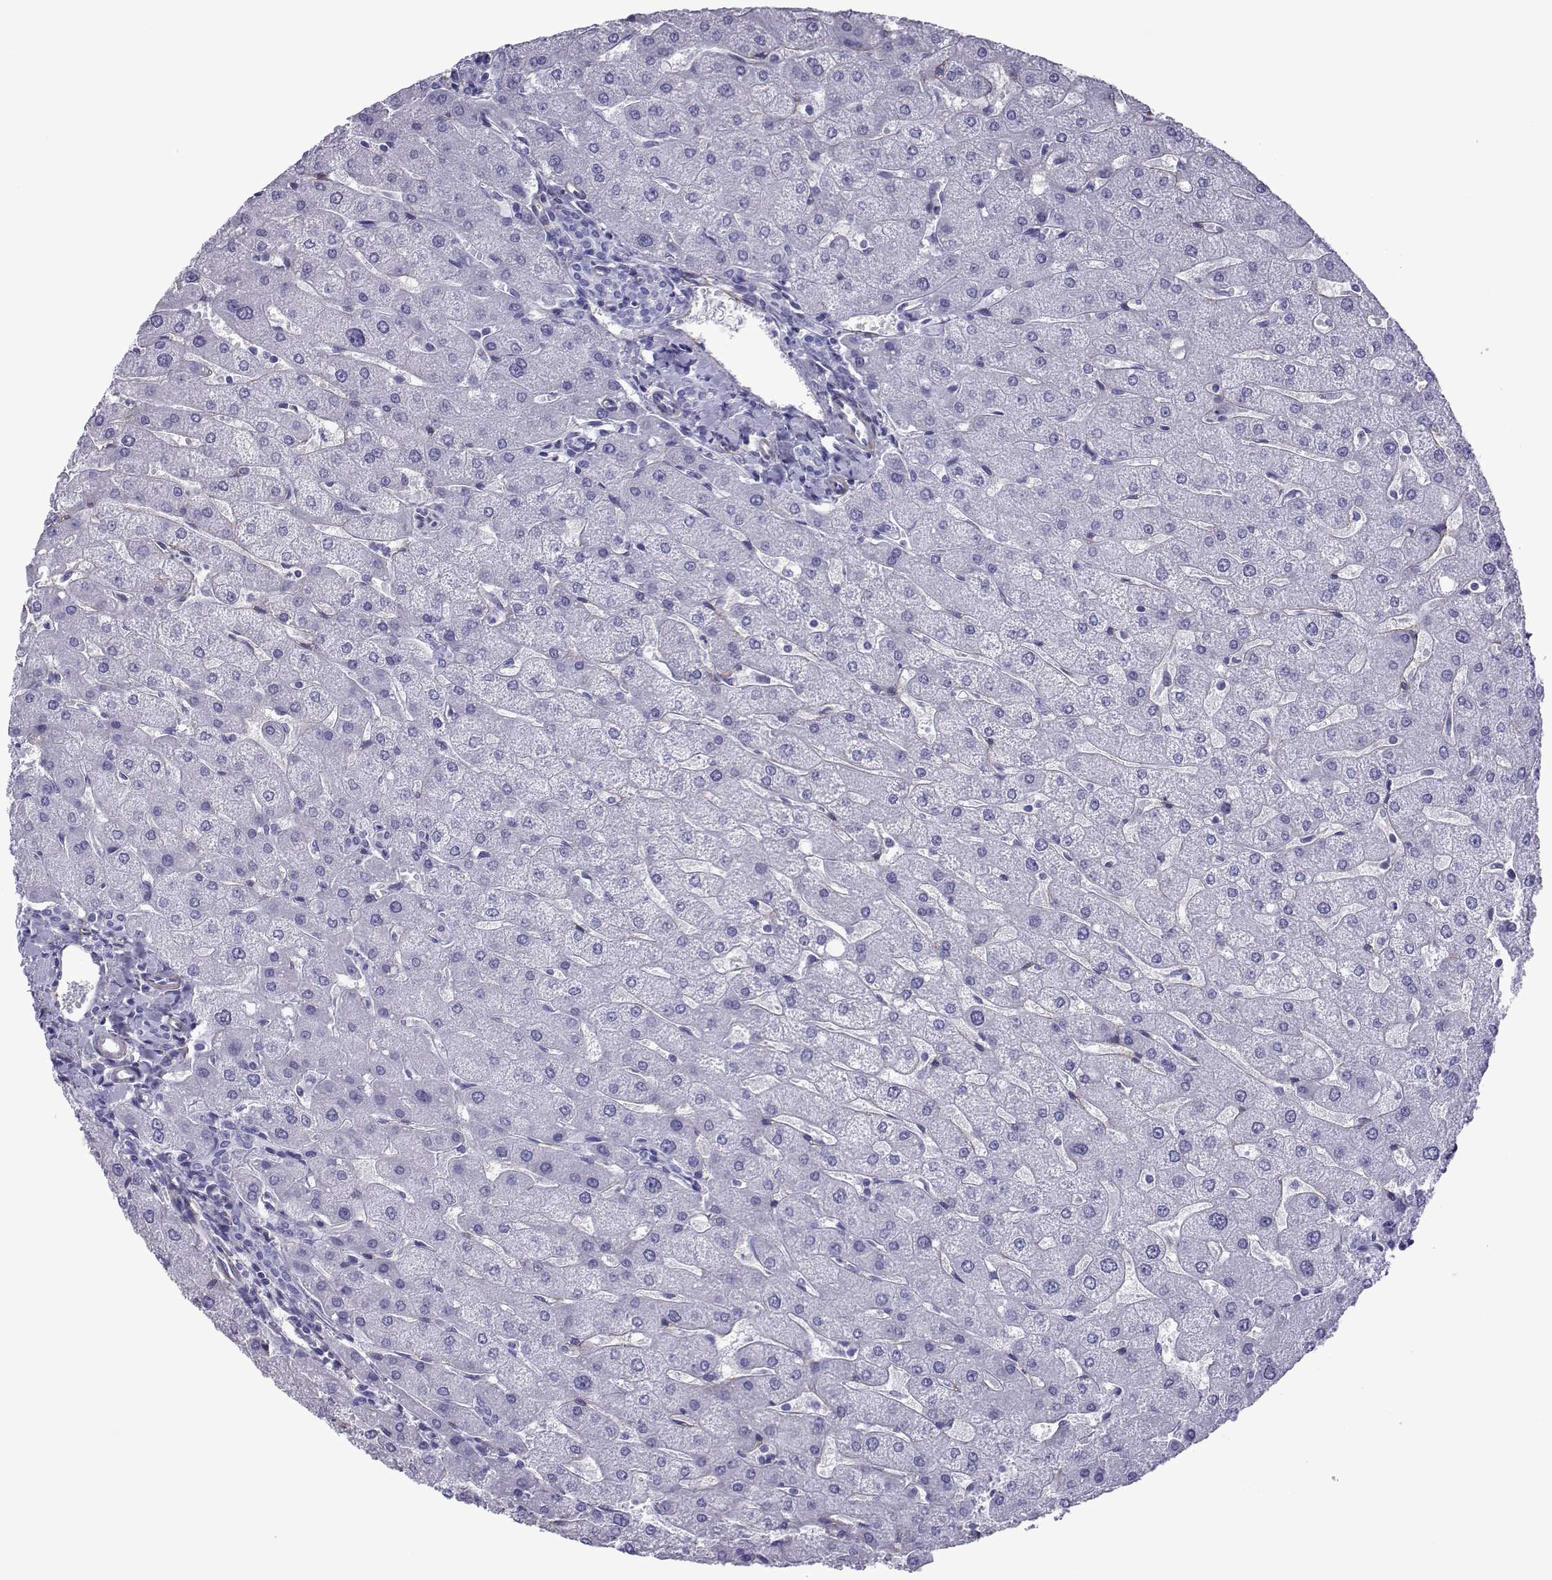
{"staining": {"intensity": "negative", "quantity": "none", "location": "none"}, "tissue": "liver", "cell_type": "Cholangiocytes", "image_type": "normal", "snomed": [{"axis": "morphology", "description": "Normal tissue, NOS"}, {"axis": "topography", "description": "Liver"}], "caption": "This is an IHC micrograph of unremarkable liver. There is no positivity in cholangiocytes.", "gene": "SPANXA1", "patient": {"sex": "male", "age": 67}}